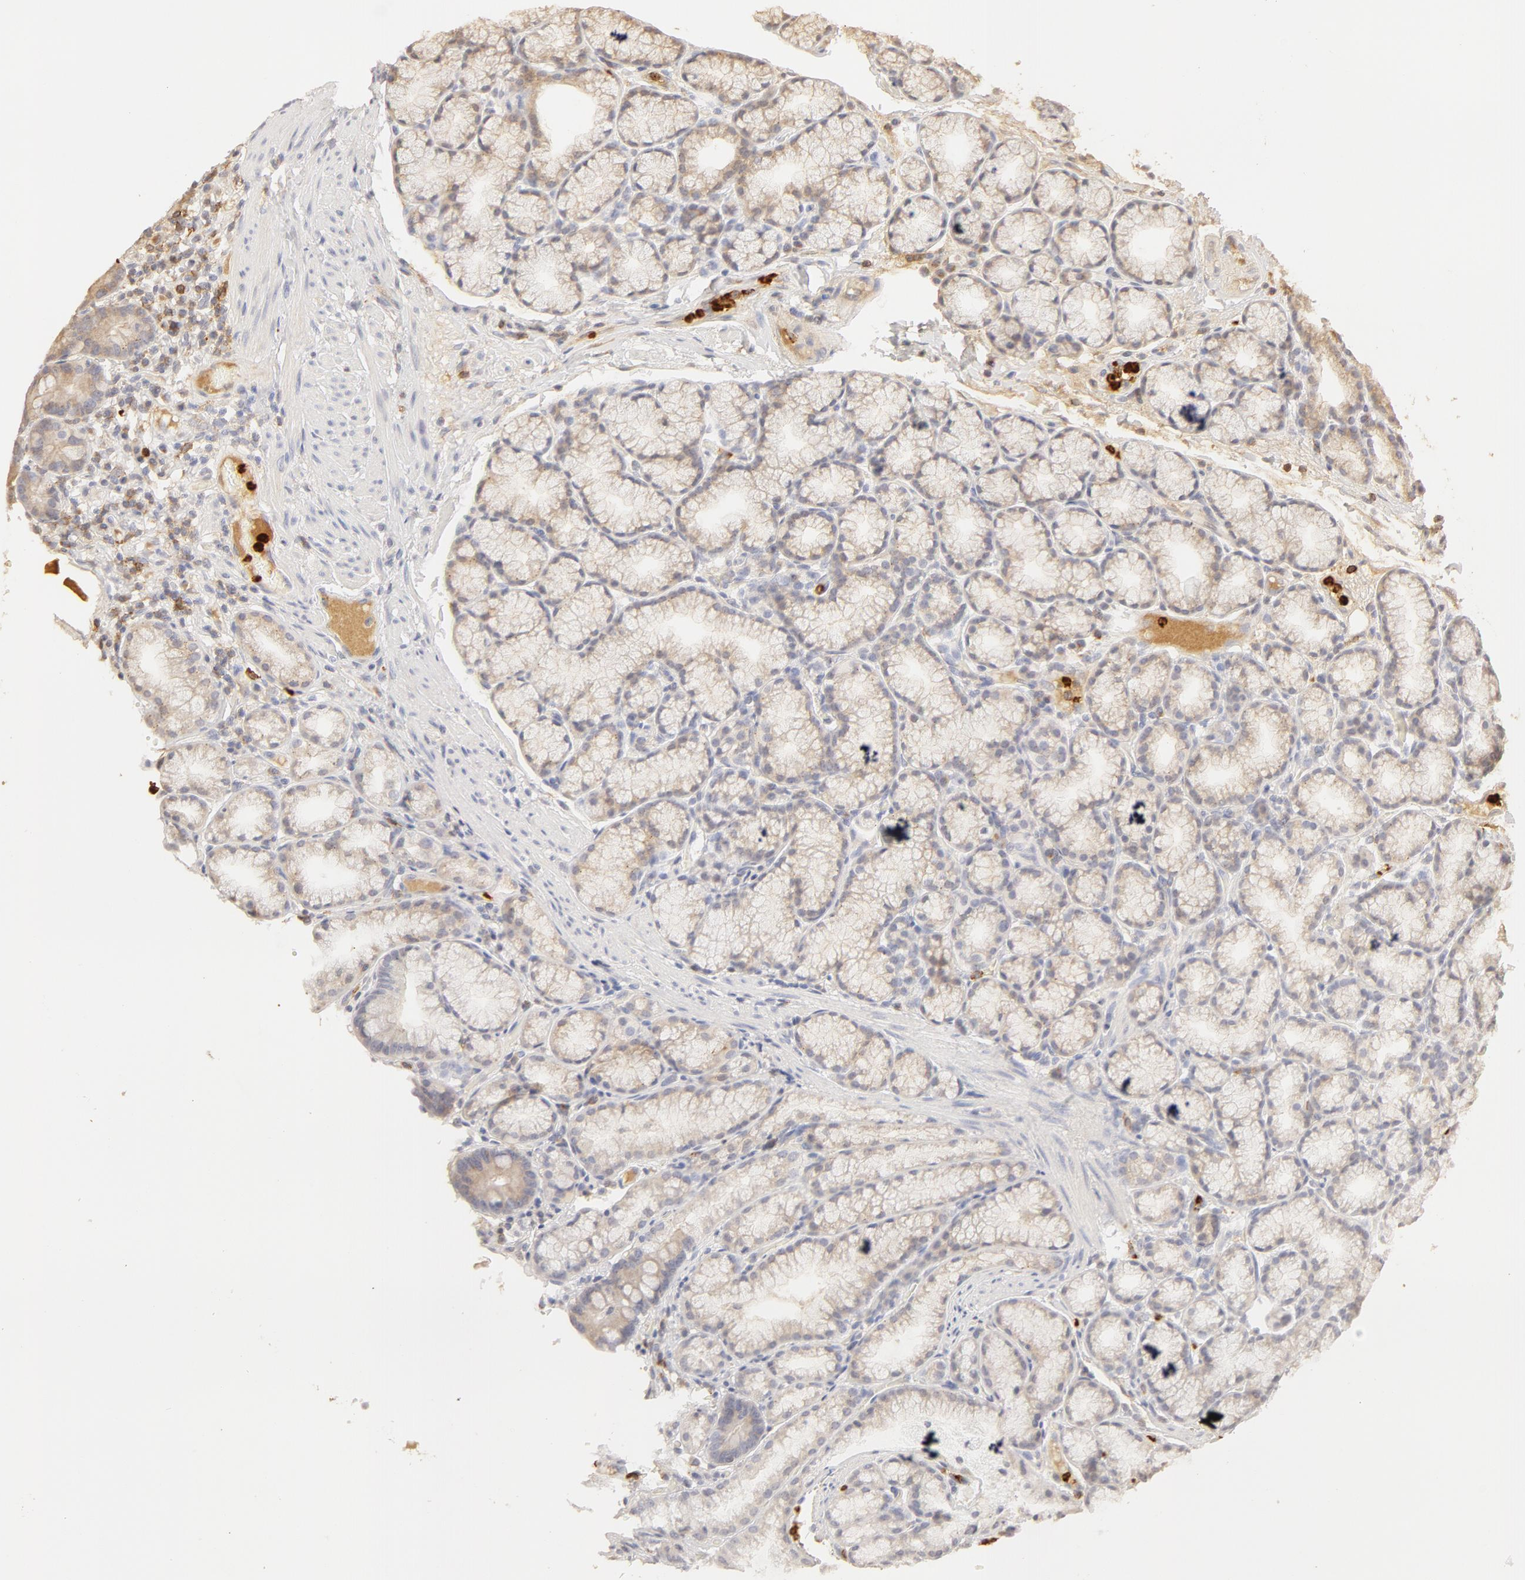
{"staining": {"intensity": "weak", "quantity": ">75%", "location": "cytoplasmic/membranous"}, "tissue": "duodenum", "cell_type": "Glandular cells", "image_type": "normal", "snomed": [{"axis": "morphology", "description": "Normal tissue, NOS"}, {"axis": "topography", "description": "Duodenum"}], "caption": "Immunohistochemical staining of unremarkable human duodenum demonstrates low levels of weak cytoplasmic/membranous positivity in about >75% of glandular cells.", "gene": "C1R", "patient": {"sex": "female", "age": 48}}